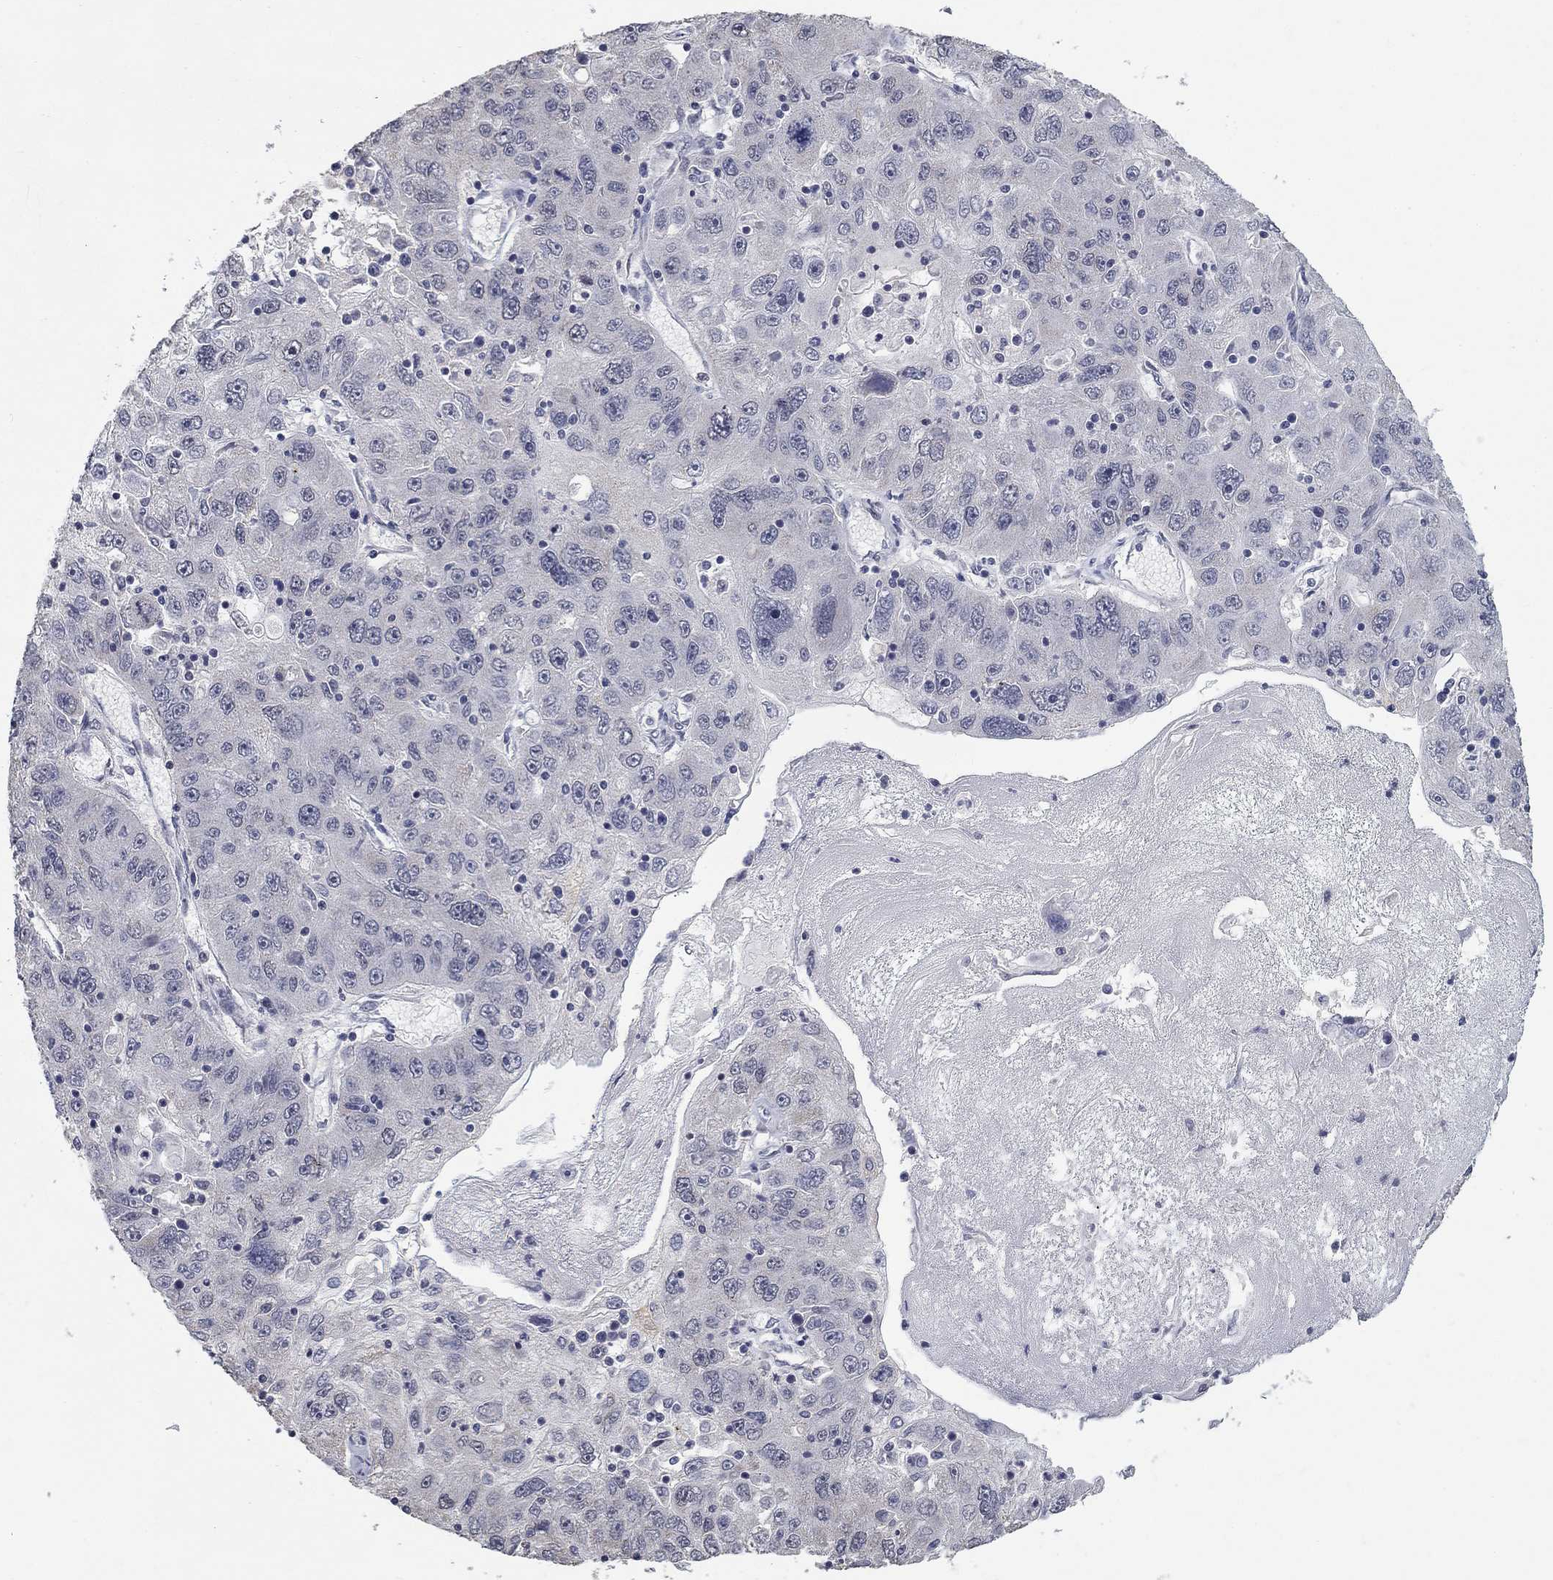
{"staining": {"intensity": "negative", "quantity": "none", "location": "none"}, "tissue": "stomach cancer", "cell_type": "Tumor cells", "image_type": "cancer", "snomed": [{"axis": "morphology", "description": "Adenocarcinoma, NOS"}, {"axis": "topography", "description": "Stomach"}], "caption": "IHC micrograph of human adenocarcinoma (stomach) stained for a protein (brown), which demonstrates no expression in tumor cells. The staining is performed using DAB brown chromogen with nuclei counter-stained in using hematoxylin.", "gene": "SPATA33", "patient": {"sex": "male", "age": 56}}